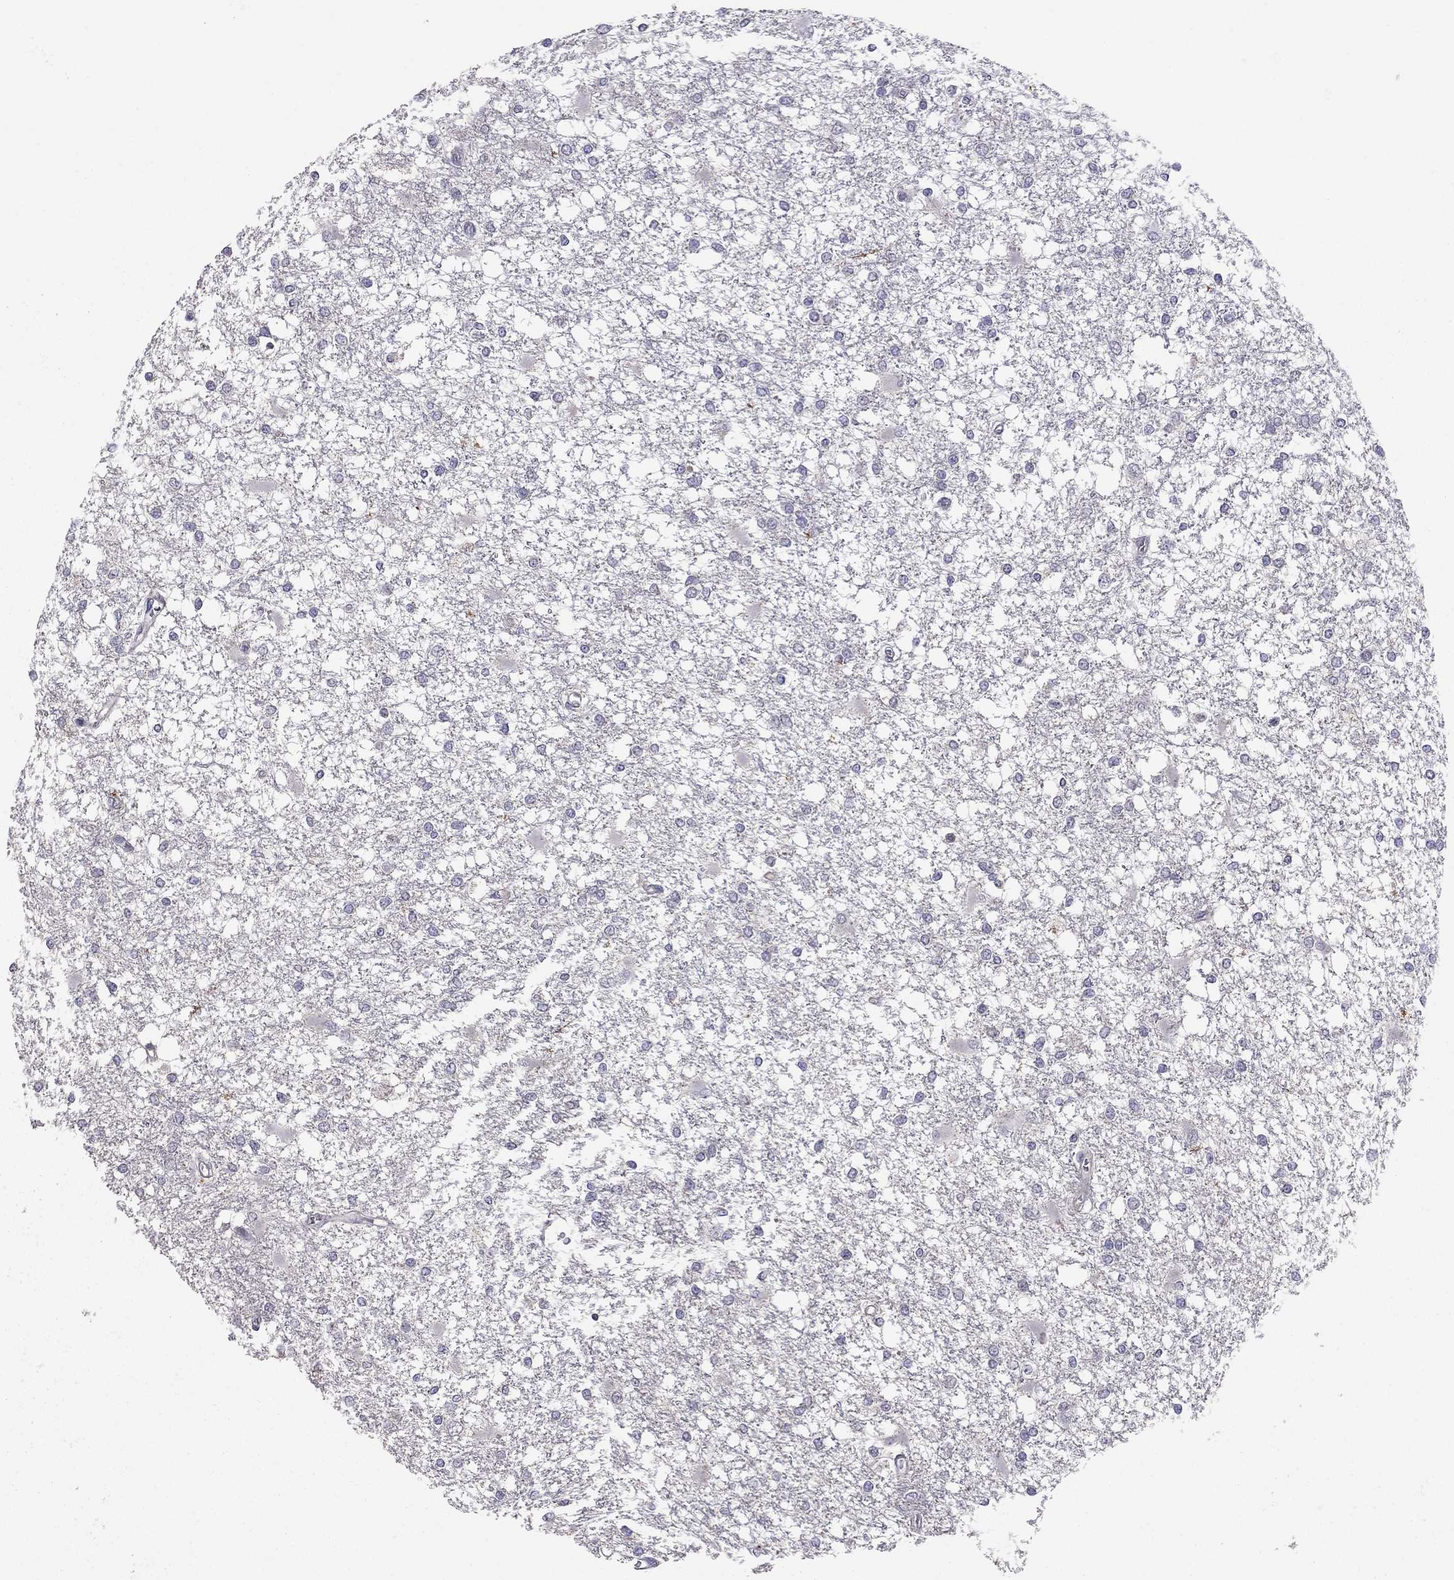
{"staining": {"intensity": "negative", "quantity": "none", "location": "none"}, "tissue": "glioma", "cell_type": "Tumor cells", "image_type": "cancer", "snomed": [{"axis": "morphology", "description": "Glioma, malignant, High grade"}, {"axis": "topography", "description": "Cerebral cortex"}], "caption": "A micrograph of human glioma is negative for staining in tumor cells. The staining was performed using DAB (3,3'-diaminobenzidine) to visualize the protein expression in brown, while the nuclei were stained in blue with hematoxylin (Magnification: 20x).", "gene": "RTP5", "patient": {"sex": "male", "age": 79}}